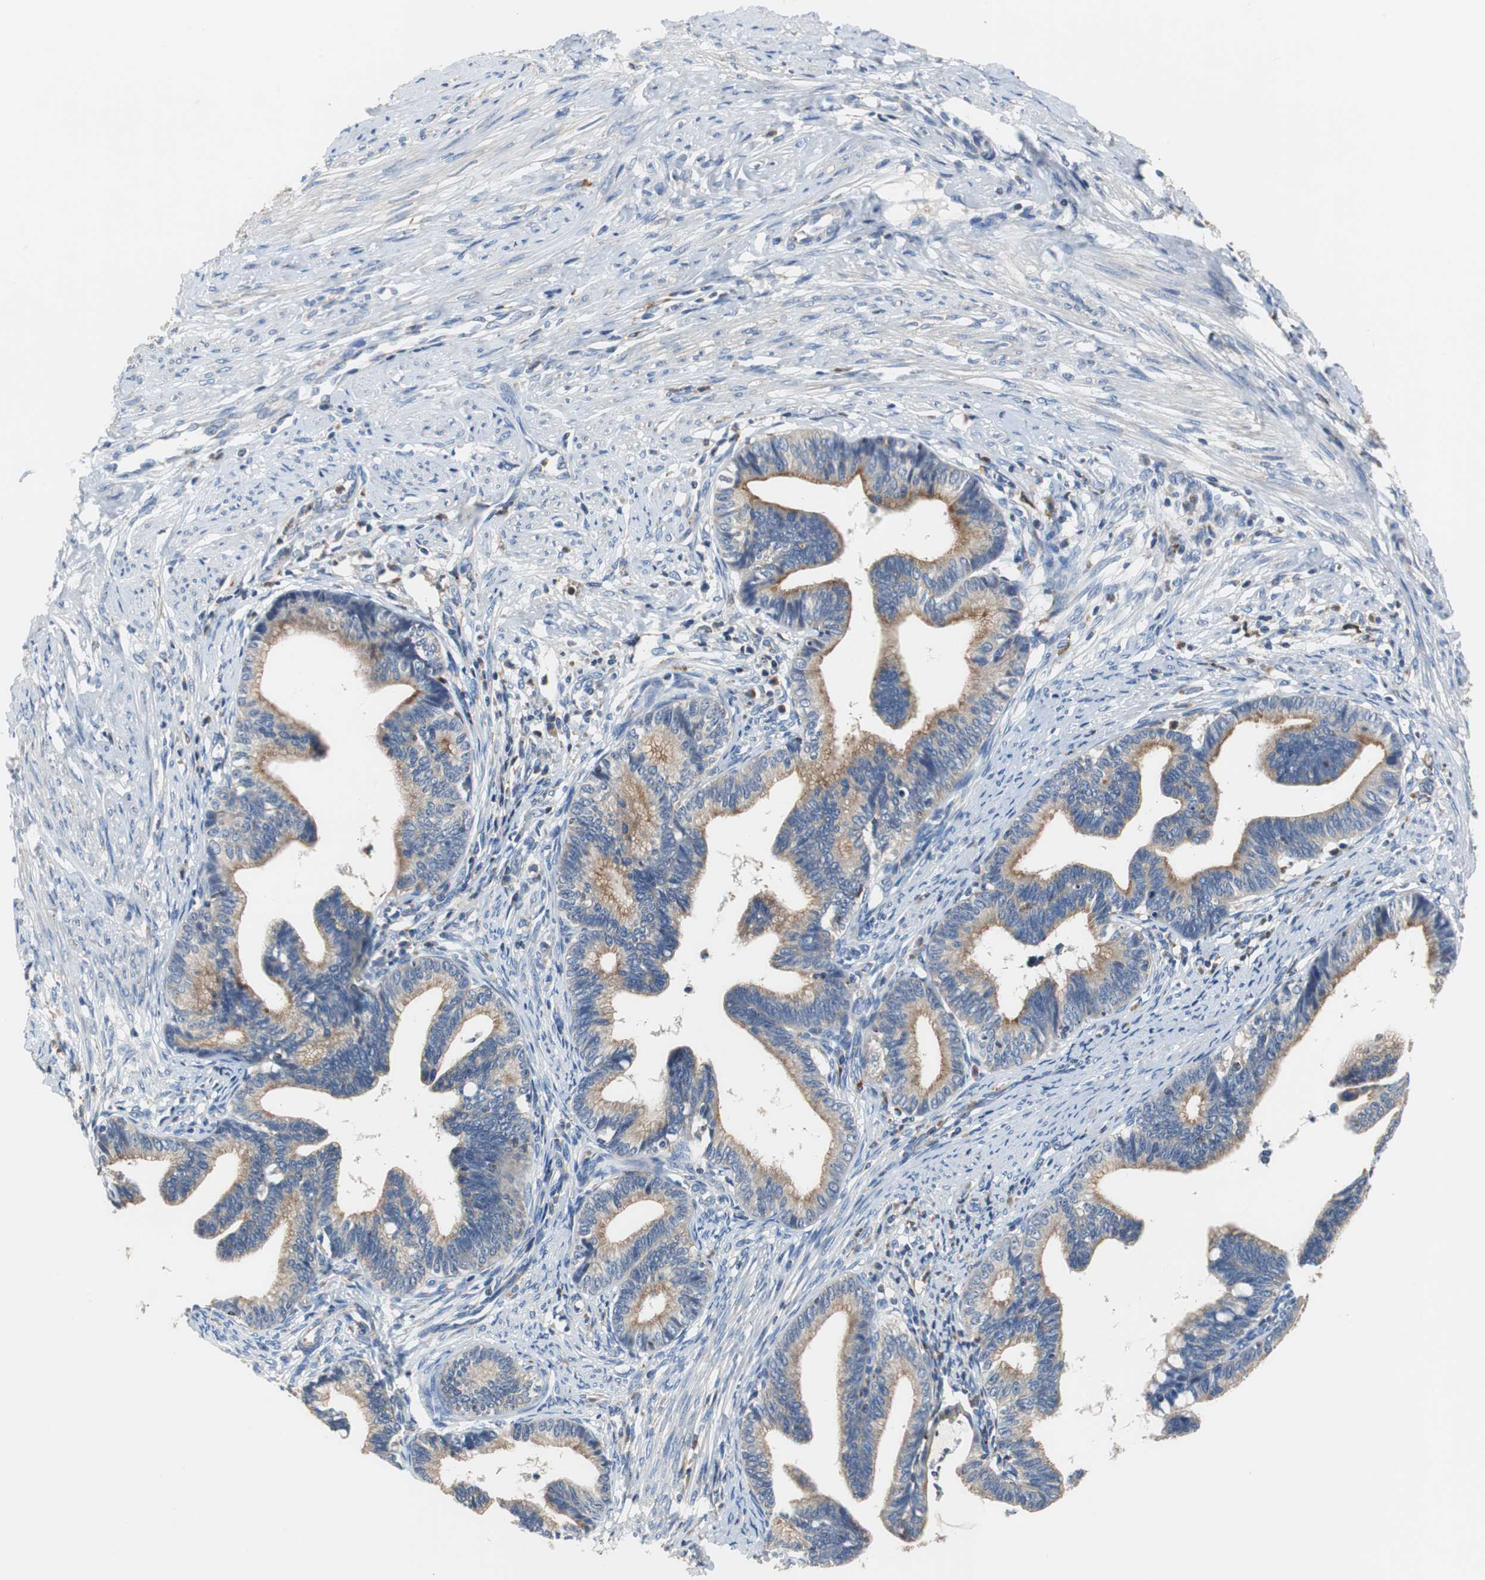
{"staining": {"intensity": "moderate", "quantity": ">75%", "location": "cytoplasmic/membranous"}, "tissue": "cervical cancer", "cell_type": "Tumor cells", "image_type": "cancer", "snomed": [{"axis": "morphology", "description": "Adenocarcinoma, NOS"}, {"axis": "topography", "description": "Cervix"}], "caption": "This is an image of IHC staining of cervical adenocarcinoma, which shows moderate staining in the cytoplasmic/membranous of tumor cells.", "gene": "VAMP8", "patient": {"sex": "female", "age": 36}}